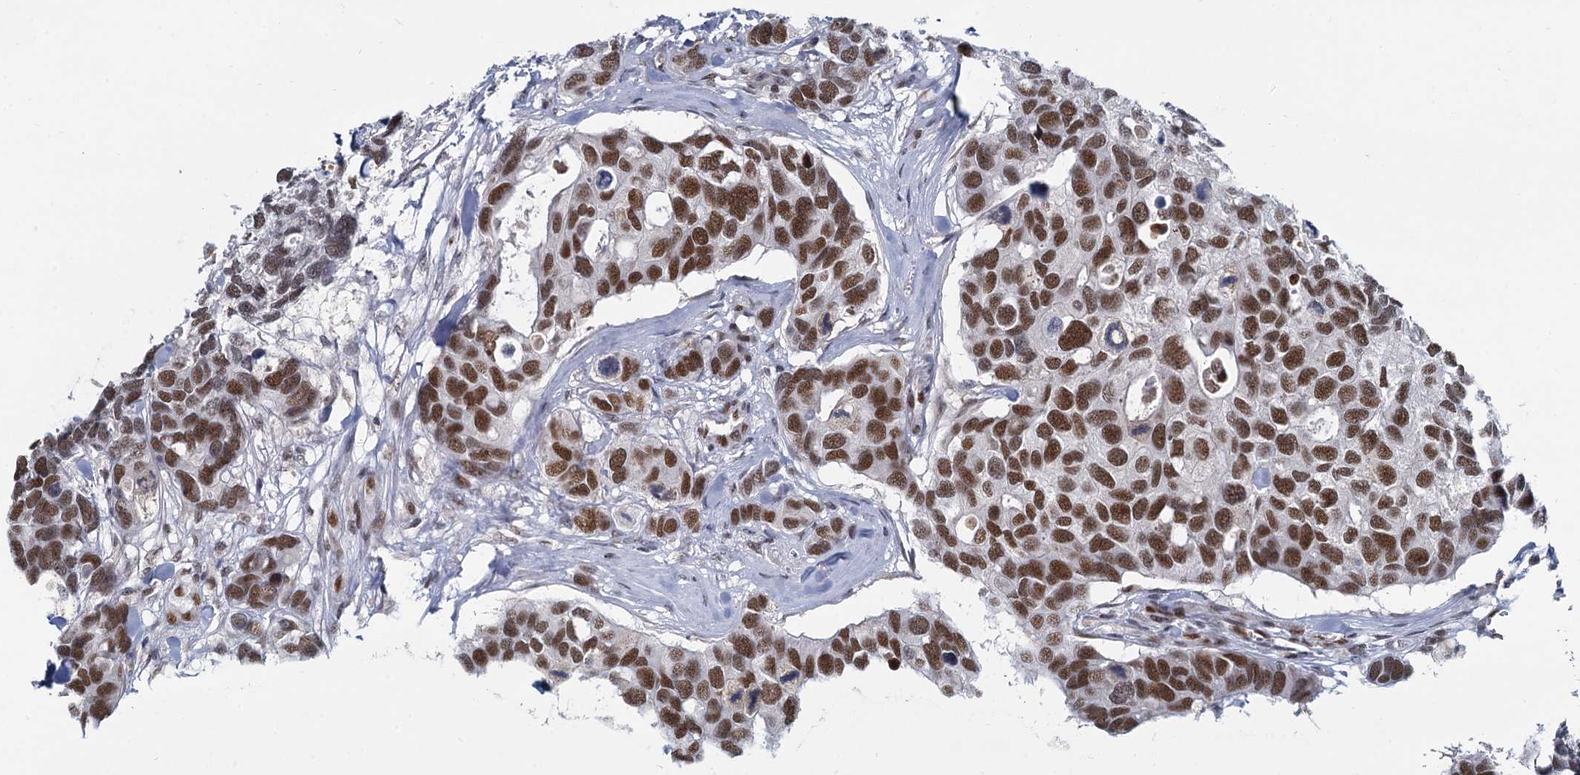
{"staining": {"intensity": "strong", "quantity": ">75%", "location": "nuclear"}, "tissue": "breast cancer", "cell_type": "Tumor cells", "image_type": "cancer", "snomed": [{"axis": "morphology", "description": "Duct carcinoma"}, {"axis": "topography", "description": "Breast"}], "caption": "About >75% of tumor cells in breast cancer demonstrate strong nuclear protein staining as visualized by brown immunohistochemical staining.", "gene": "RPRD1A", "patient": {"sex": "female", "age": 83}}